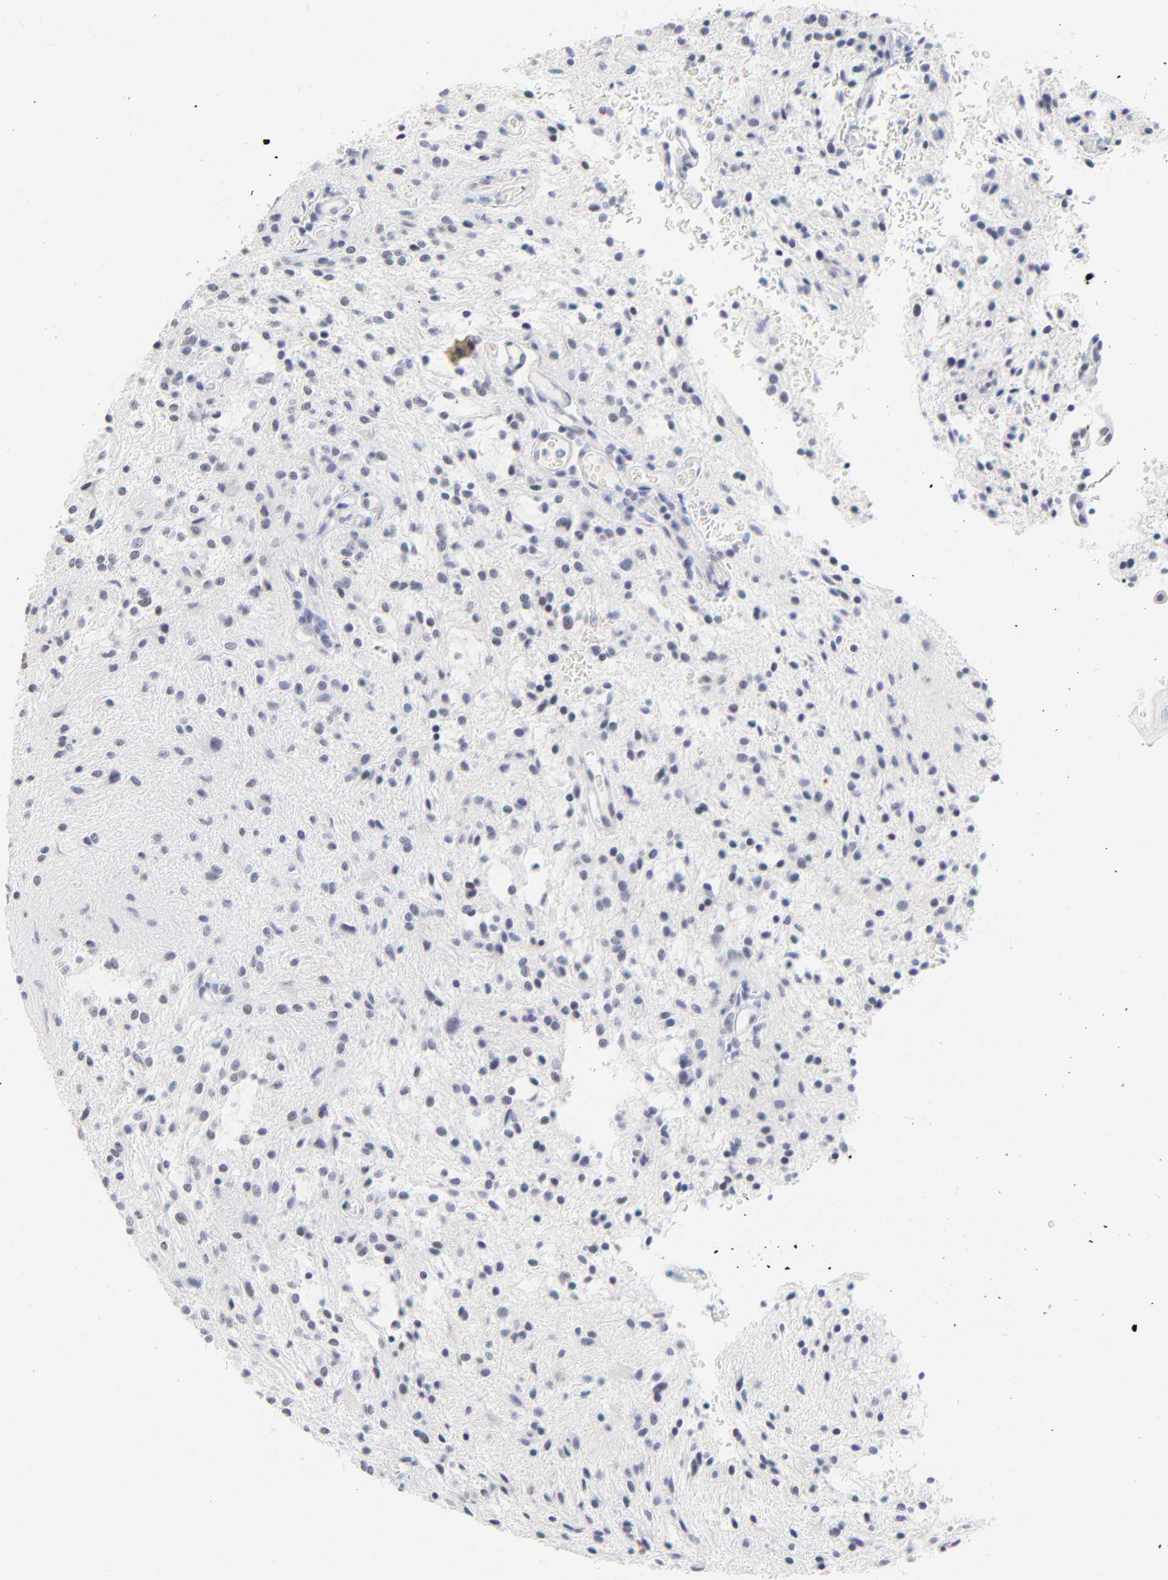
{"staining": {"intensity": "negative", "quantity": "none", "location": "none"}, "tissue": "glioma", "cell_type": "Tumor cells", "image_type": "cancer", "snomed": [{"axis": "morphology", "description": "Glioma, malignant, NOS"}, {"axis": "topography", "description": "Cerebellum"}], "caption": "Tumor cells show no significant expression in glioma. (DAB (3,3'-diaminobenzidine) IHC with hematoxylin counter stain).", "gene": "ORC2", "patient": {"sex": "female", "age": 10}}